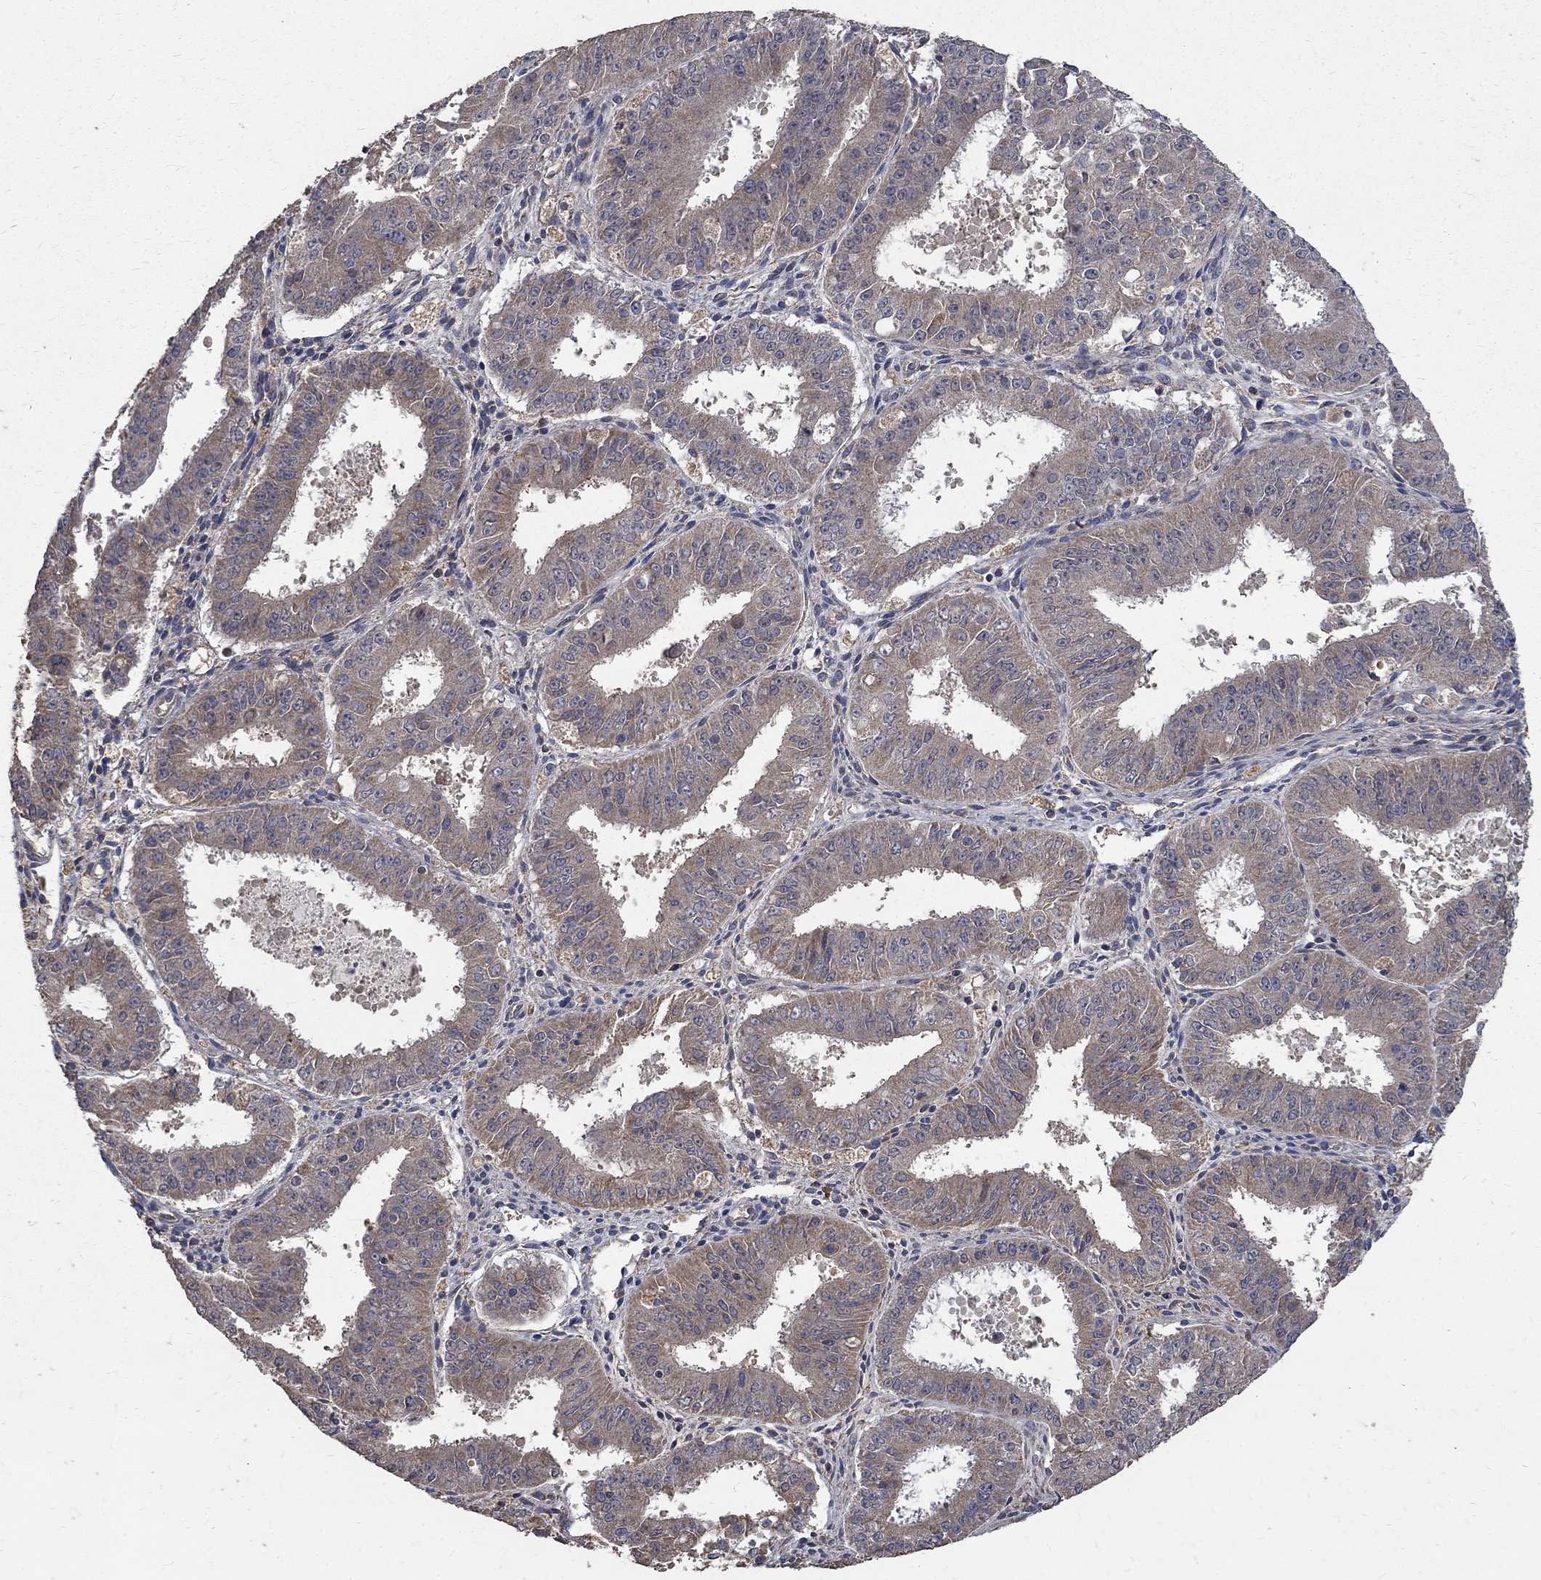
{"staining": {"intensity": "weak", "quantity": "<25%", "location": "cytoplasmic/membranous"}, "tissue": "ovarian cancer", "cell_type": "Tumor cells", "image_type": "cancer", "snomed": [{"axis": "morphology", "description": "Carcinoma, endometroid"}, {"axis": "topography", "description": "Ovary"}], "caption": "Tumor cells show no significant expression in ovarian cancer (endometroid carcinoma). The staining is performed using DAB (3,3'-diaminobenzidine) brown chromogen with nuclei counter-stained in using hematoxylin.", "gene": "C17orf75", "patient": {"sex": "female", "age": 42}}